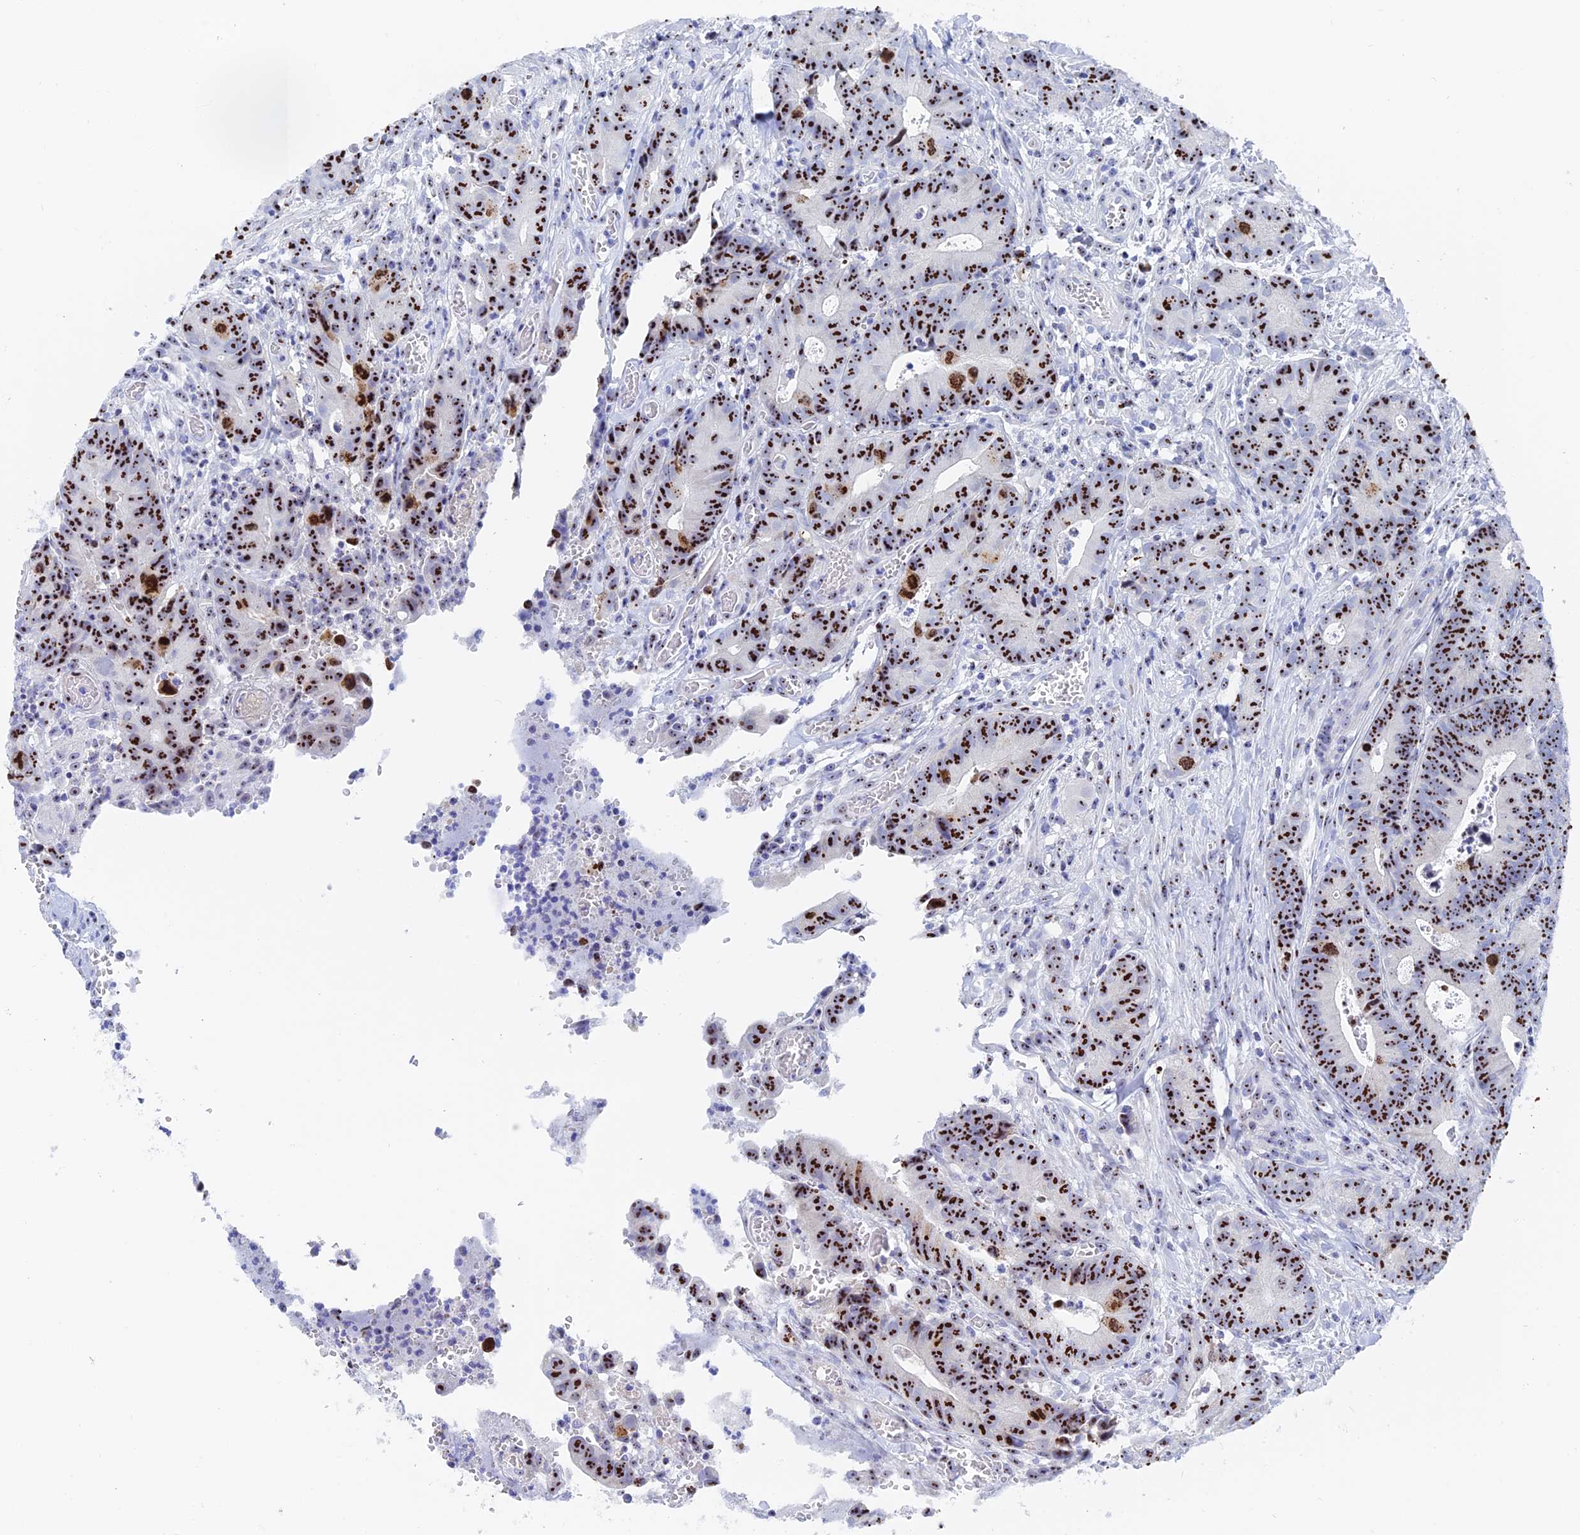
{"staining": {"intensity": "strong", "quantity": ">75%", "location": "nuclear"}, "tissue": "colorectal cancer", "cell_type": "Tumor cells", "image_type": "cancer", "snomed": [{"axis": "morphology", "description": "Adenocarcinoma, NOS"}, {"axis": "topography", "description": "Colon"}], "caption": "About >75% of tumor cells in colorectal cancer show strong nuclear protein positivity as visualized by brown immunohistochemical staining.", "gene": "RSL1D1", "patient": {"sex": "female", "age": 57}}